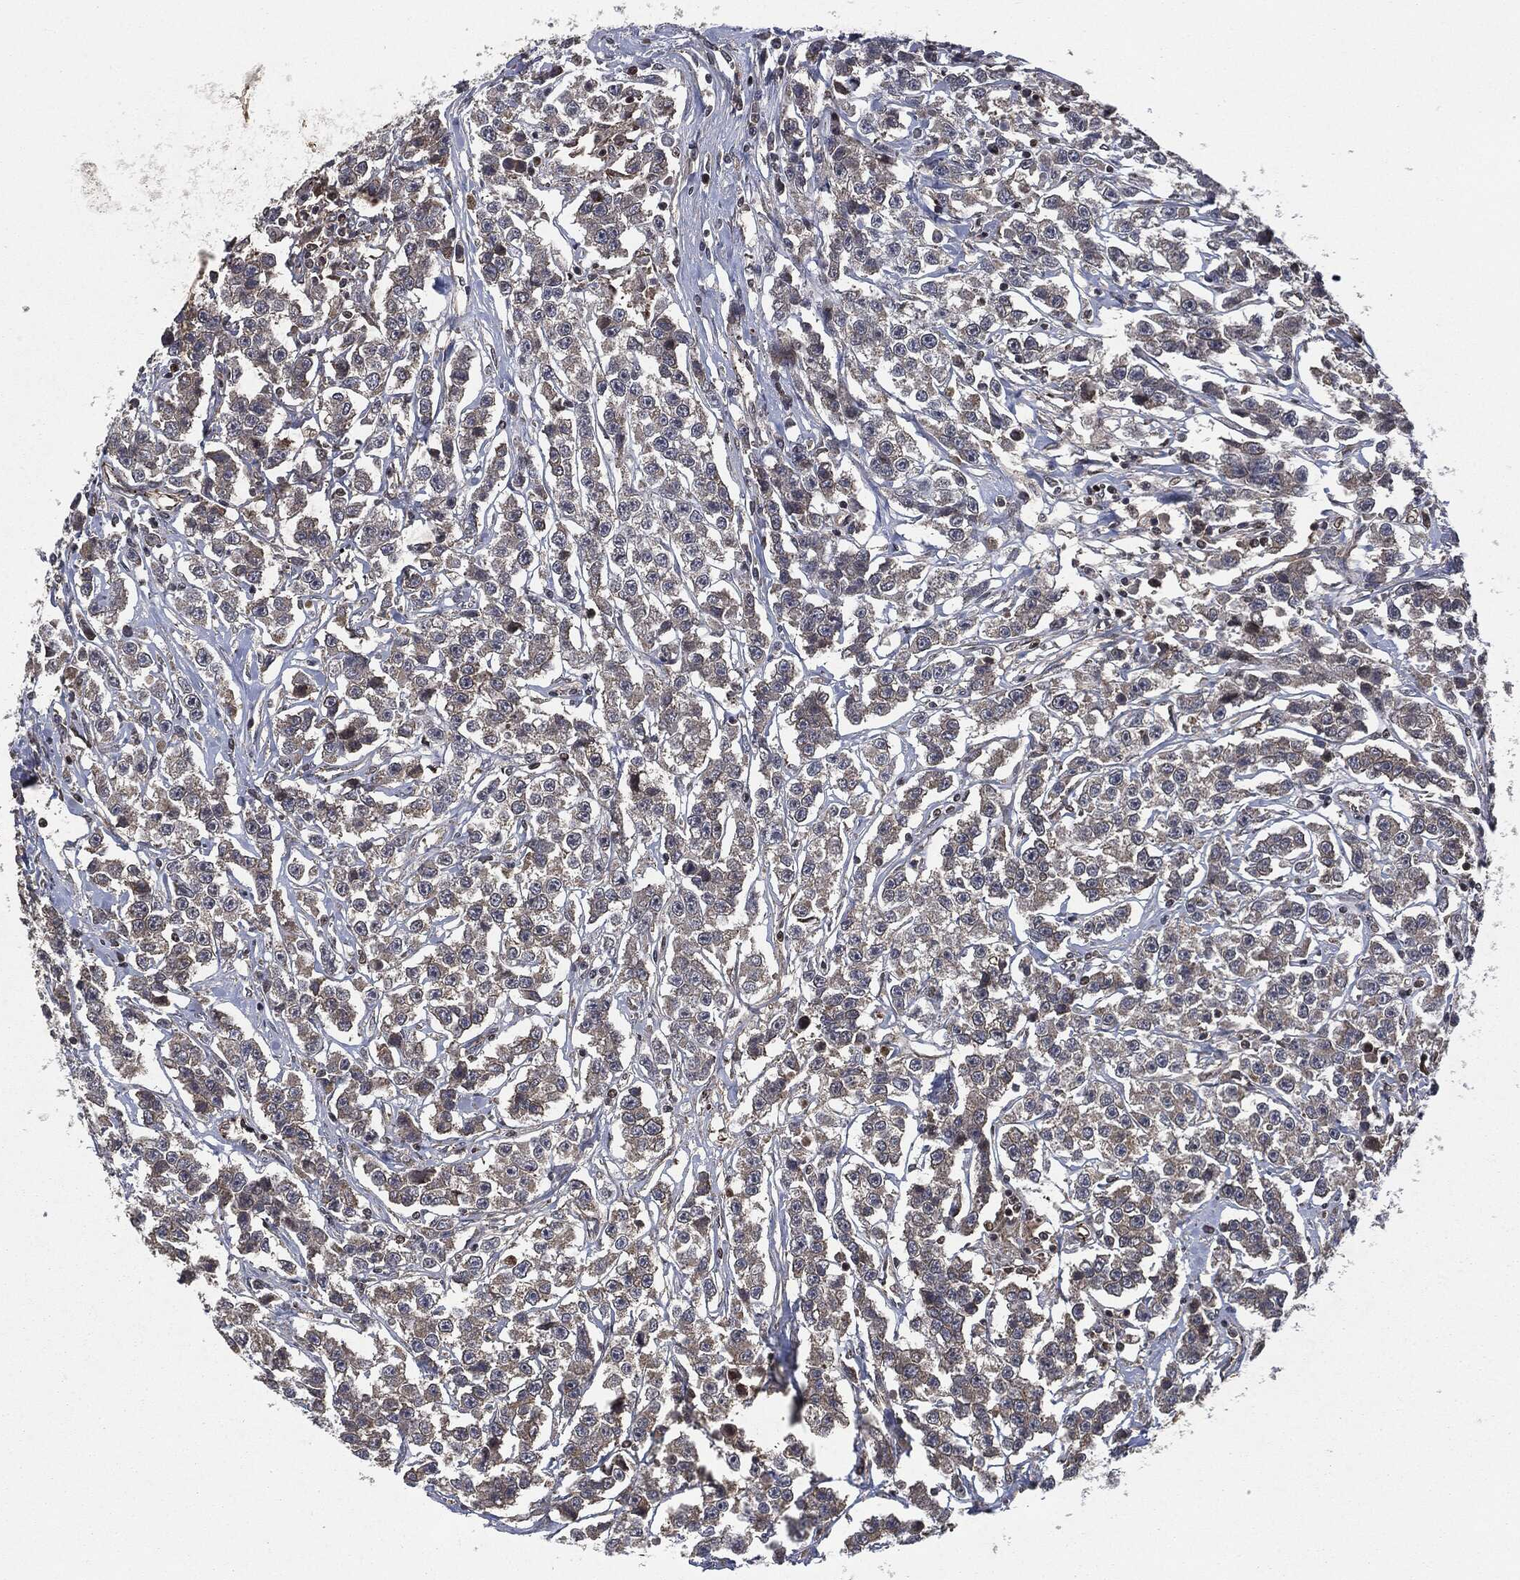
{"staining": {"intensity": "negative", "quantity": "none", "location": "none"}, "tissue": "testis cancer", "cell_type": "Tumor cells", "image_type": "cancer", "snomed": [{"axis": "morphology", "description": "Seminoma, NOS"}, {"axis": "topography", "description": "Testis"}], "caption": "This is an immunohistochemistry (IHC) micrograph of testis seminoma. There is no positivity in tumor cells.", "gene": "HRAS", "patient": {"sex": "male", "age": 59}}